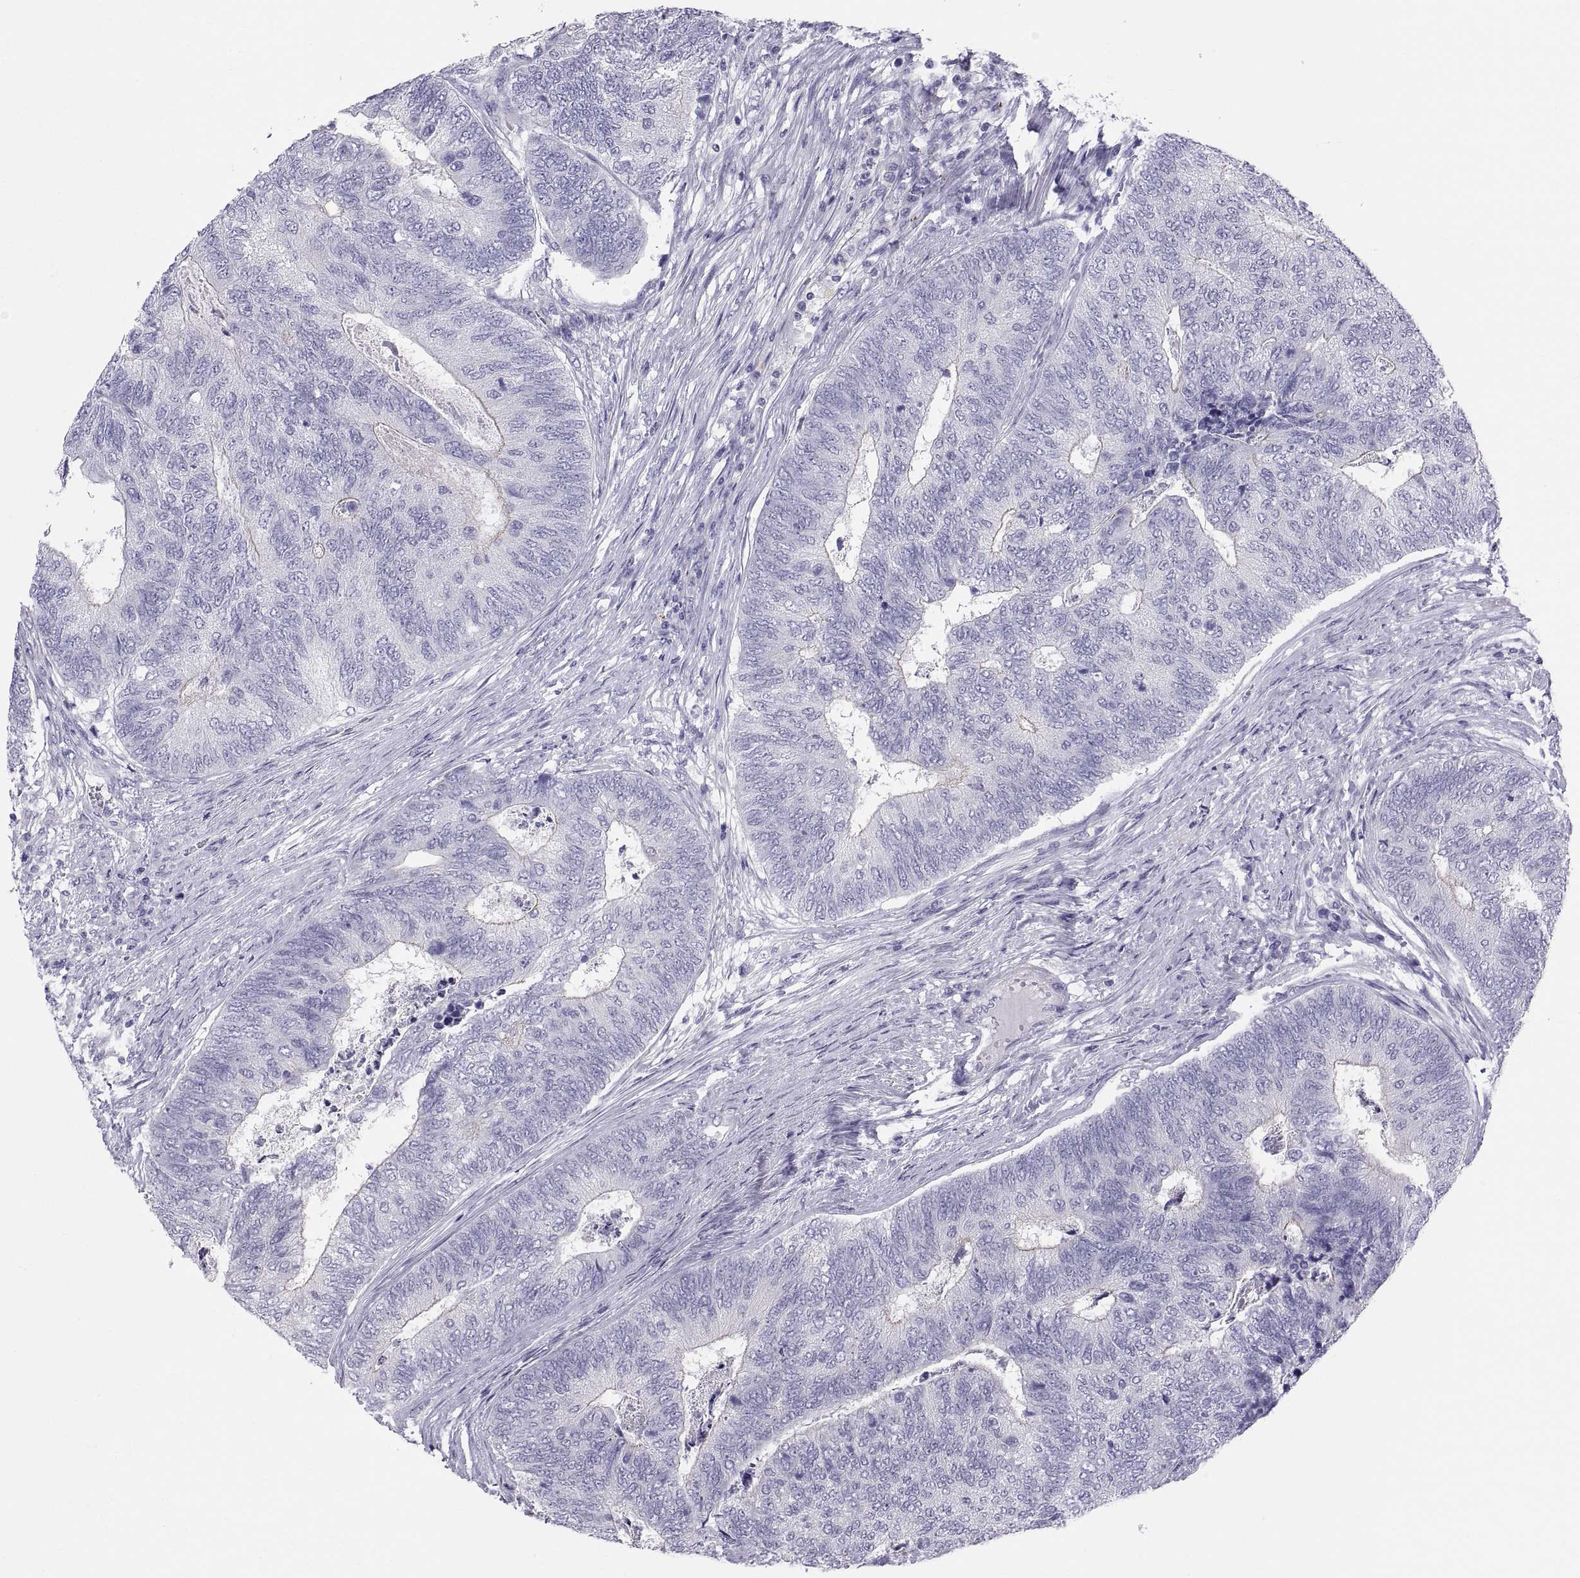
{"staining": {"intensity": "negative", "quantity": "none", "location": "none"}, "tissue": "colorectal cancer", "cell_type": "Tumor cells", "image_type": "cancer", "snomed": [{"axis": "morphology", "description": "Adenocarcinoma, NOS"}, {"axis": "topography", "description": "Colon"}], "caption": "Immunohistochemistry (IHC) of human adenocarcinoma (colorectal) exhibits no expression in tumor cells. (DAB immunohistochemistry, high magnification).", "gene": "RNASE12", "patient": {"sex": "female", "age": 67}}